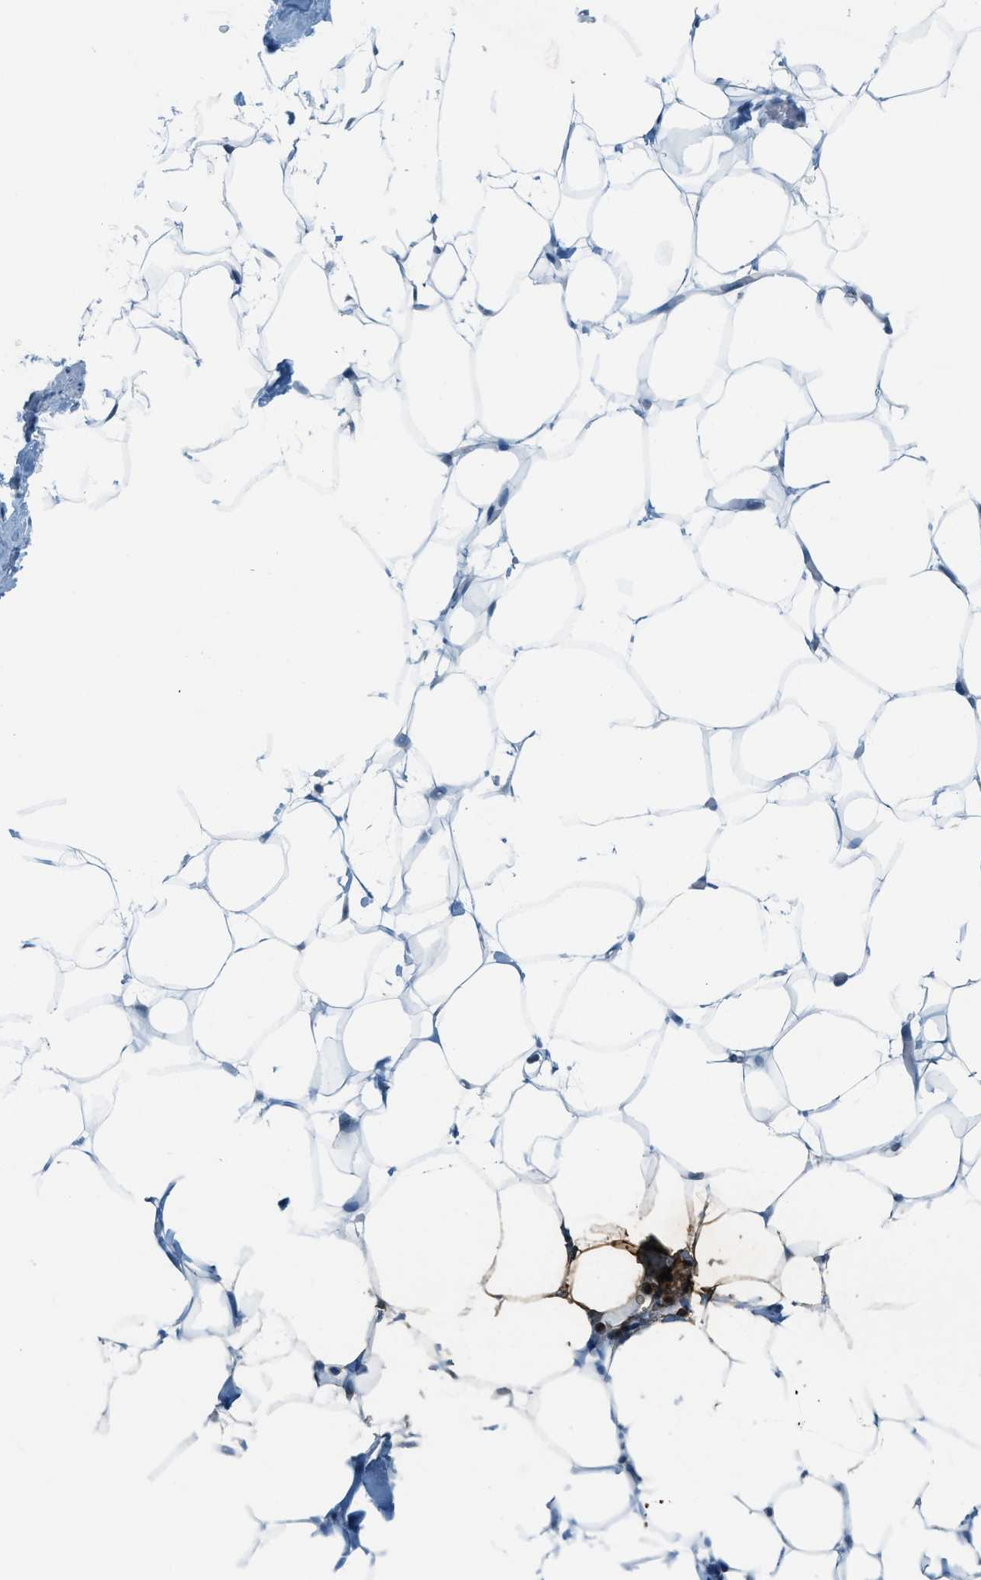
{"staining": {"intensity": "negative", "quantity": "none", "location": "none"}, "tissue": "adipose tissue", "cell_type": "Adipocytes", "image_type": "normal", "snomed": [{"axis": "morphology", "description": "Normal tissue, NOS"}, {"axis": "topography", "description": "Breast"}, {"axis": "topography", "description": "Adipose tissue"}], "caption": "The micrograph exhibits no significant expression in adipocytes of adipose tissue. (DAB immunohistochemistry (IHC), high magnification).", "gene": "FYN", "patient": {"sex": "female", "age": 25}}